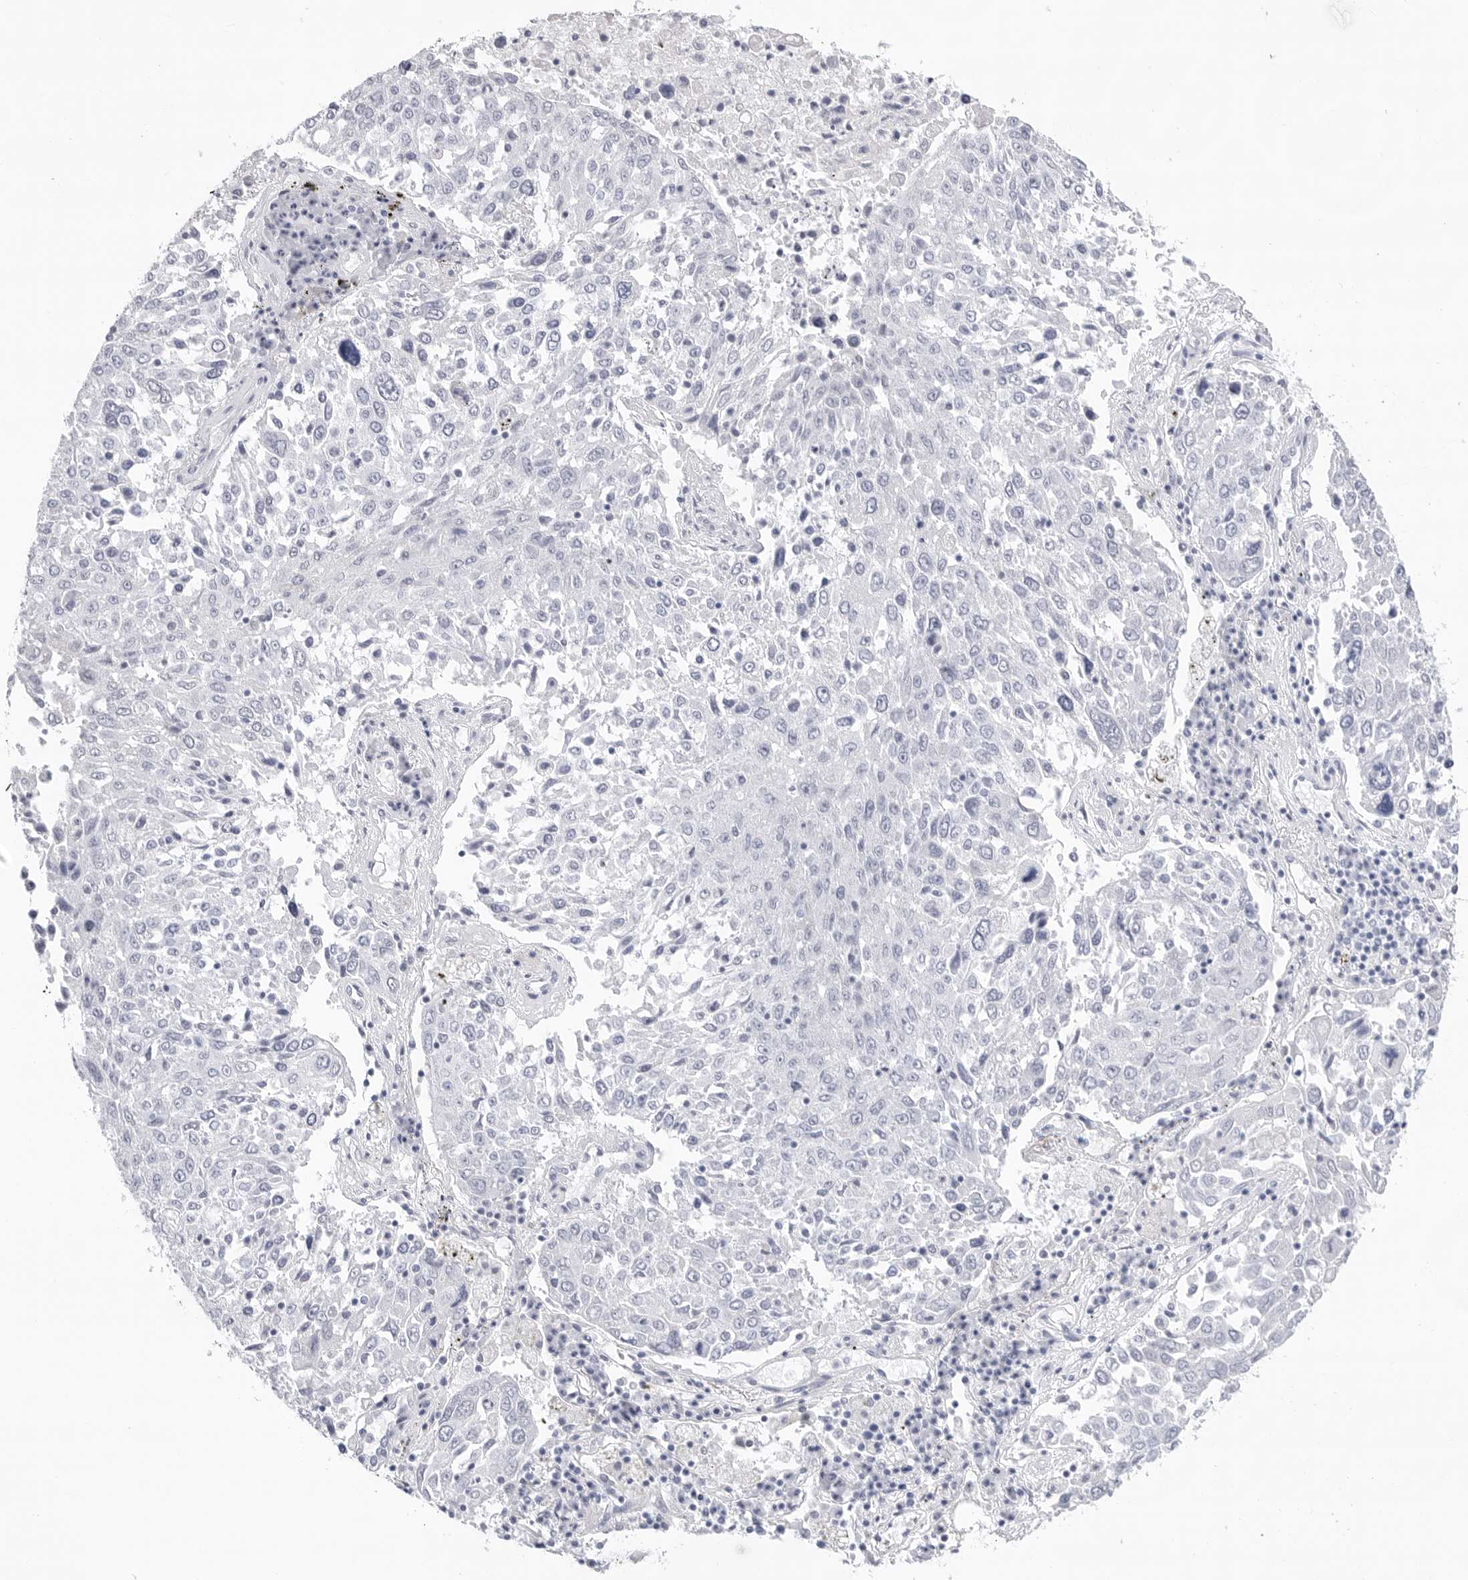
{"staining": {"intensity": "negative", "quantity": "none", "location": "none"}, "tissue": "lung cancer", "cell_type": "Tumor cells", "image_type": "cancer", "snomed": [{"axis": "morphology", "description": "Squamous cell carcinoma, NOS"}, {"axis": "topography", "description": "Lung"}], "caption": "DAB immunohistochemical staining of squamous cell carcinoma (lung) shows no significant positivity in tumor cells.", "gene": "SLC19A1", "patient": {"sex": "male", "age": 65}}